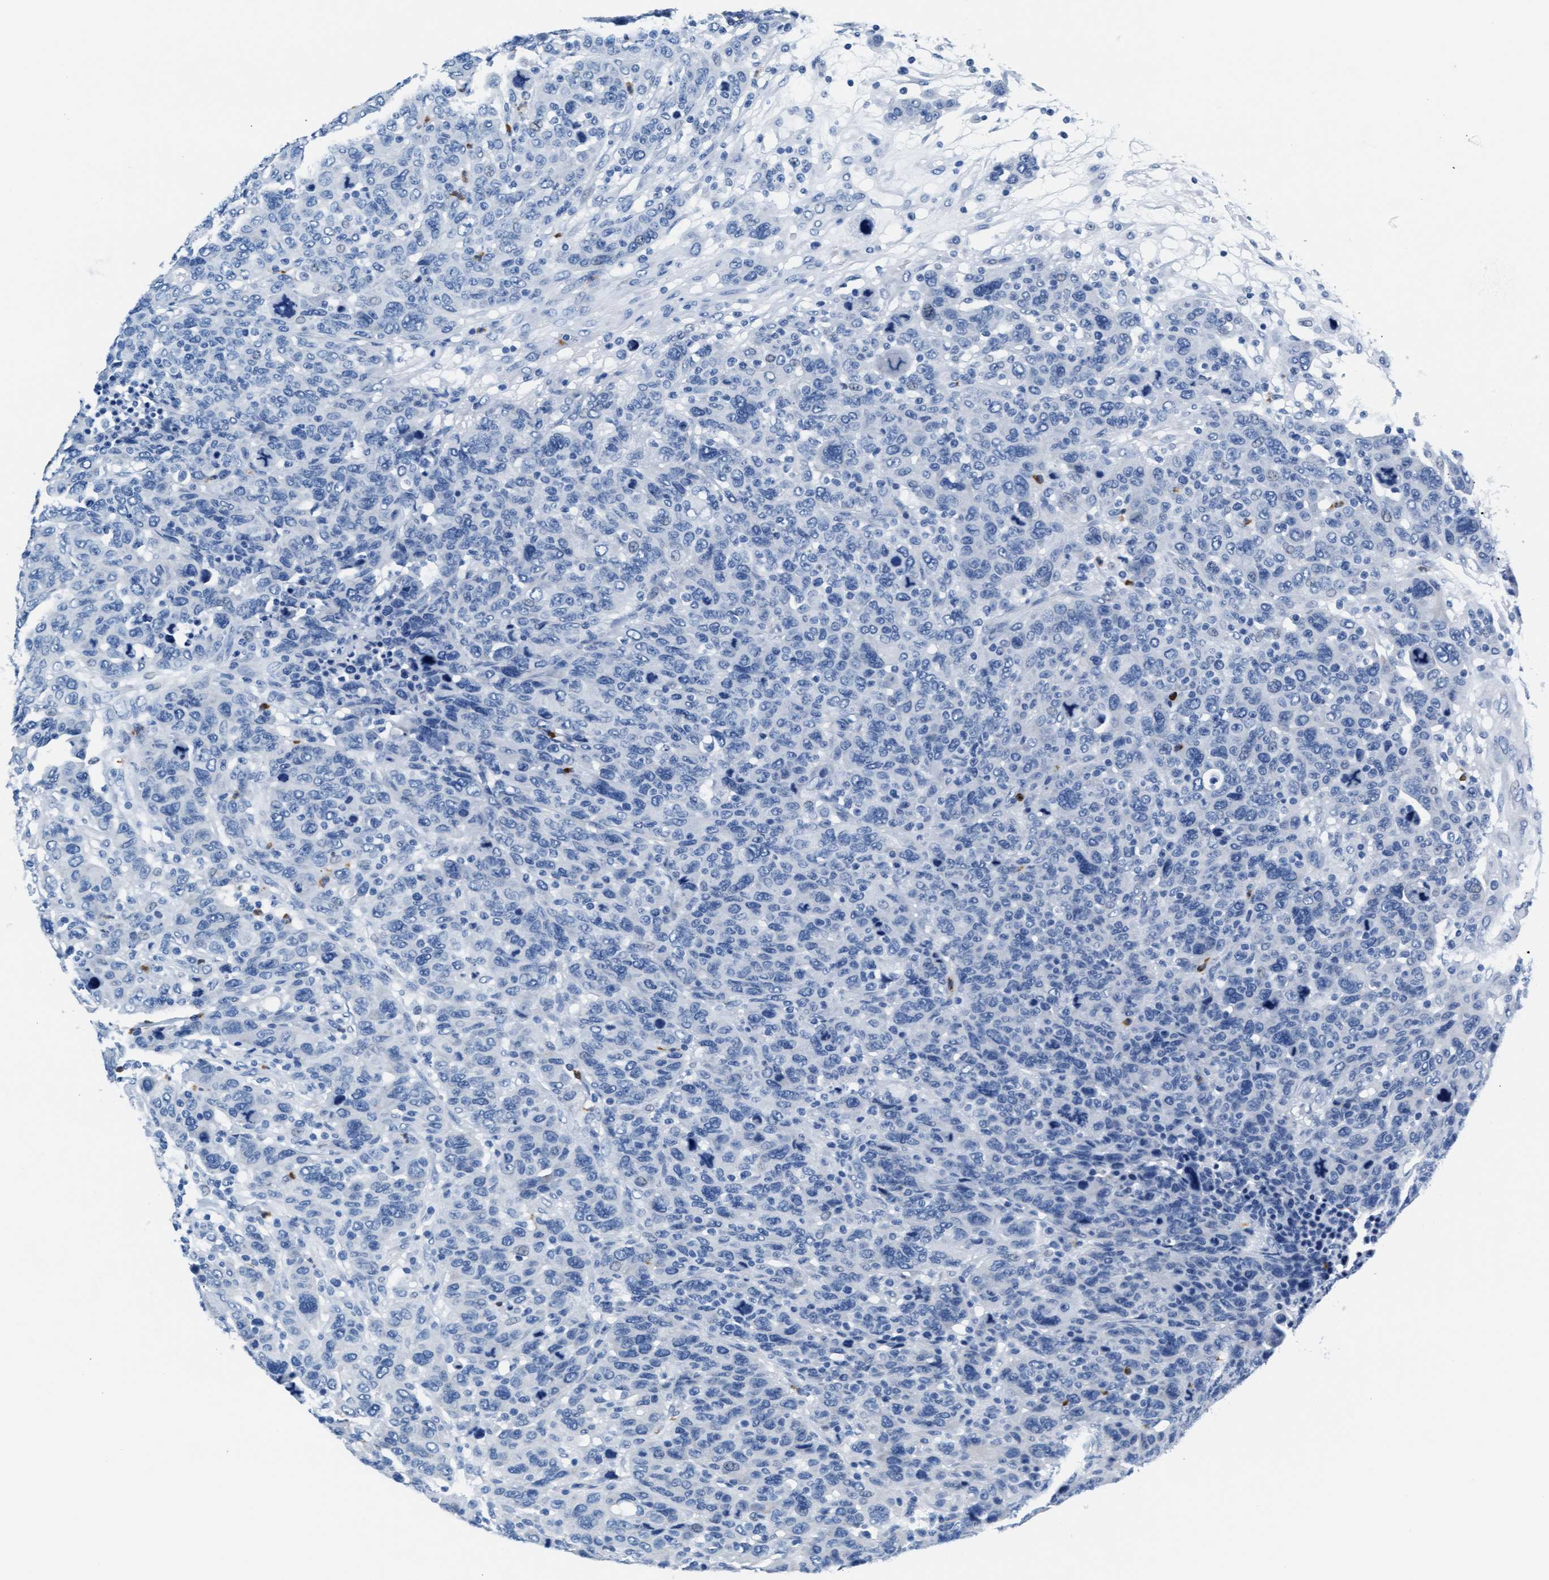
{"staining": {"intensity": "negative", "quantity": "none", "location": "none"}, "tissue": "breast cancer", "cell_type": "Tumor cells", "image_type": "cancer", "snomed": [{"axis": "morphology", "description": "Duct carcinoma"}, {"axis": "topography", "description": "Breast"}], "caption": "Immunohistochemistry (IHC) histopathology image of neoplastic tissue: human breast cancer (intraductal carcinoma) stained with DAB (3,3'-diaminobenzidine) reveals no significant protein positivity in tumor cells.", "gene": "MMP8", "patient": {"sex": "female", "age": 37}}